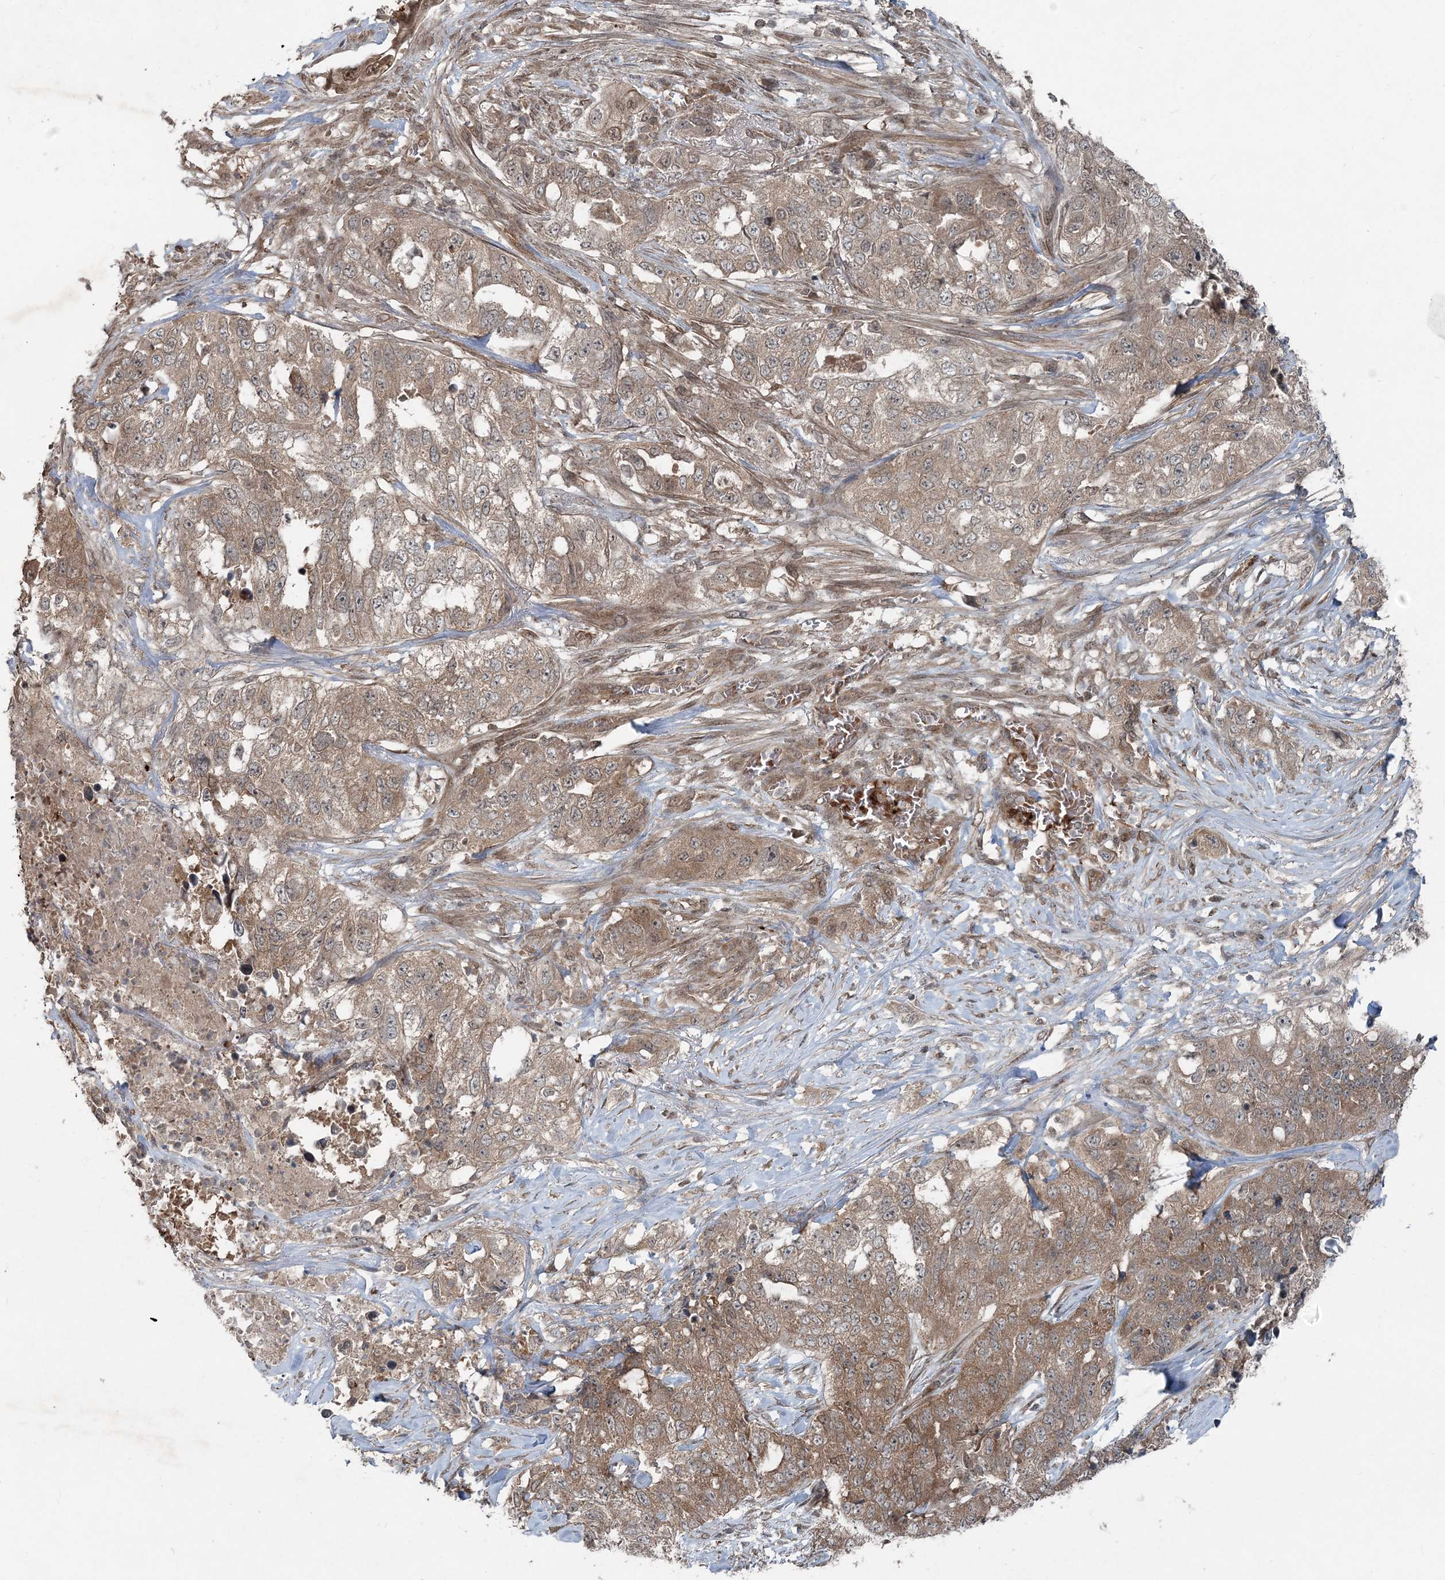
{"staining": {"intensity": "moderate", "quantity": ">75%", "location": "cytoplasmic/membranous"}, "tissue": "lung cancer", "cell_type": "Tumor cells", "image_type": "cancer", "snomed": [{"axis": "morphology", "description": "Adenocarcinoma, NOS"}, {"axis": "topography", "description": "Lung"}], "caption": "DAB (3,3'-diaminobenzidine) immunohistochemical staining of human adenocarcinoma (lung) reveals moderate cytoplasmic/membranous protein staining in about >75% of tumor cells. (brown staining indicates protein expression, while blue staining denotes nuclei).", "gene": "FBXL17", "patient": {"sex": "female", "age": 51}}